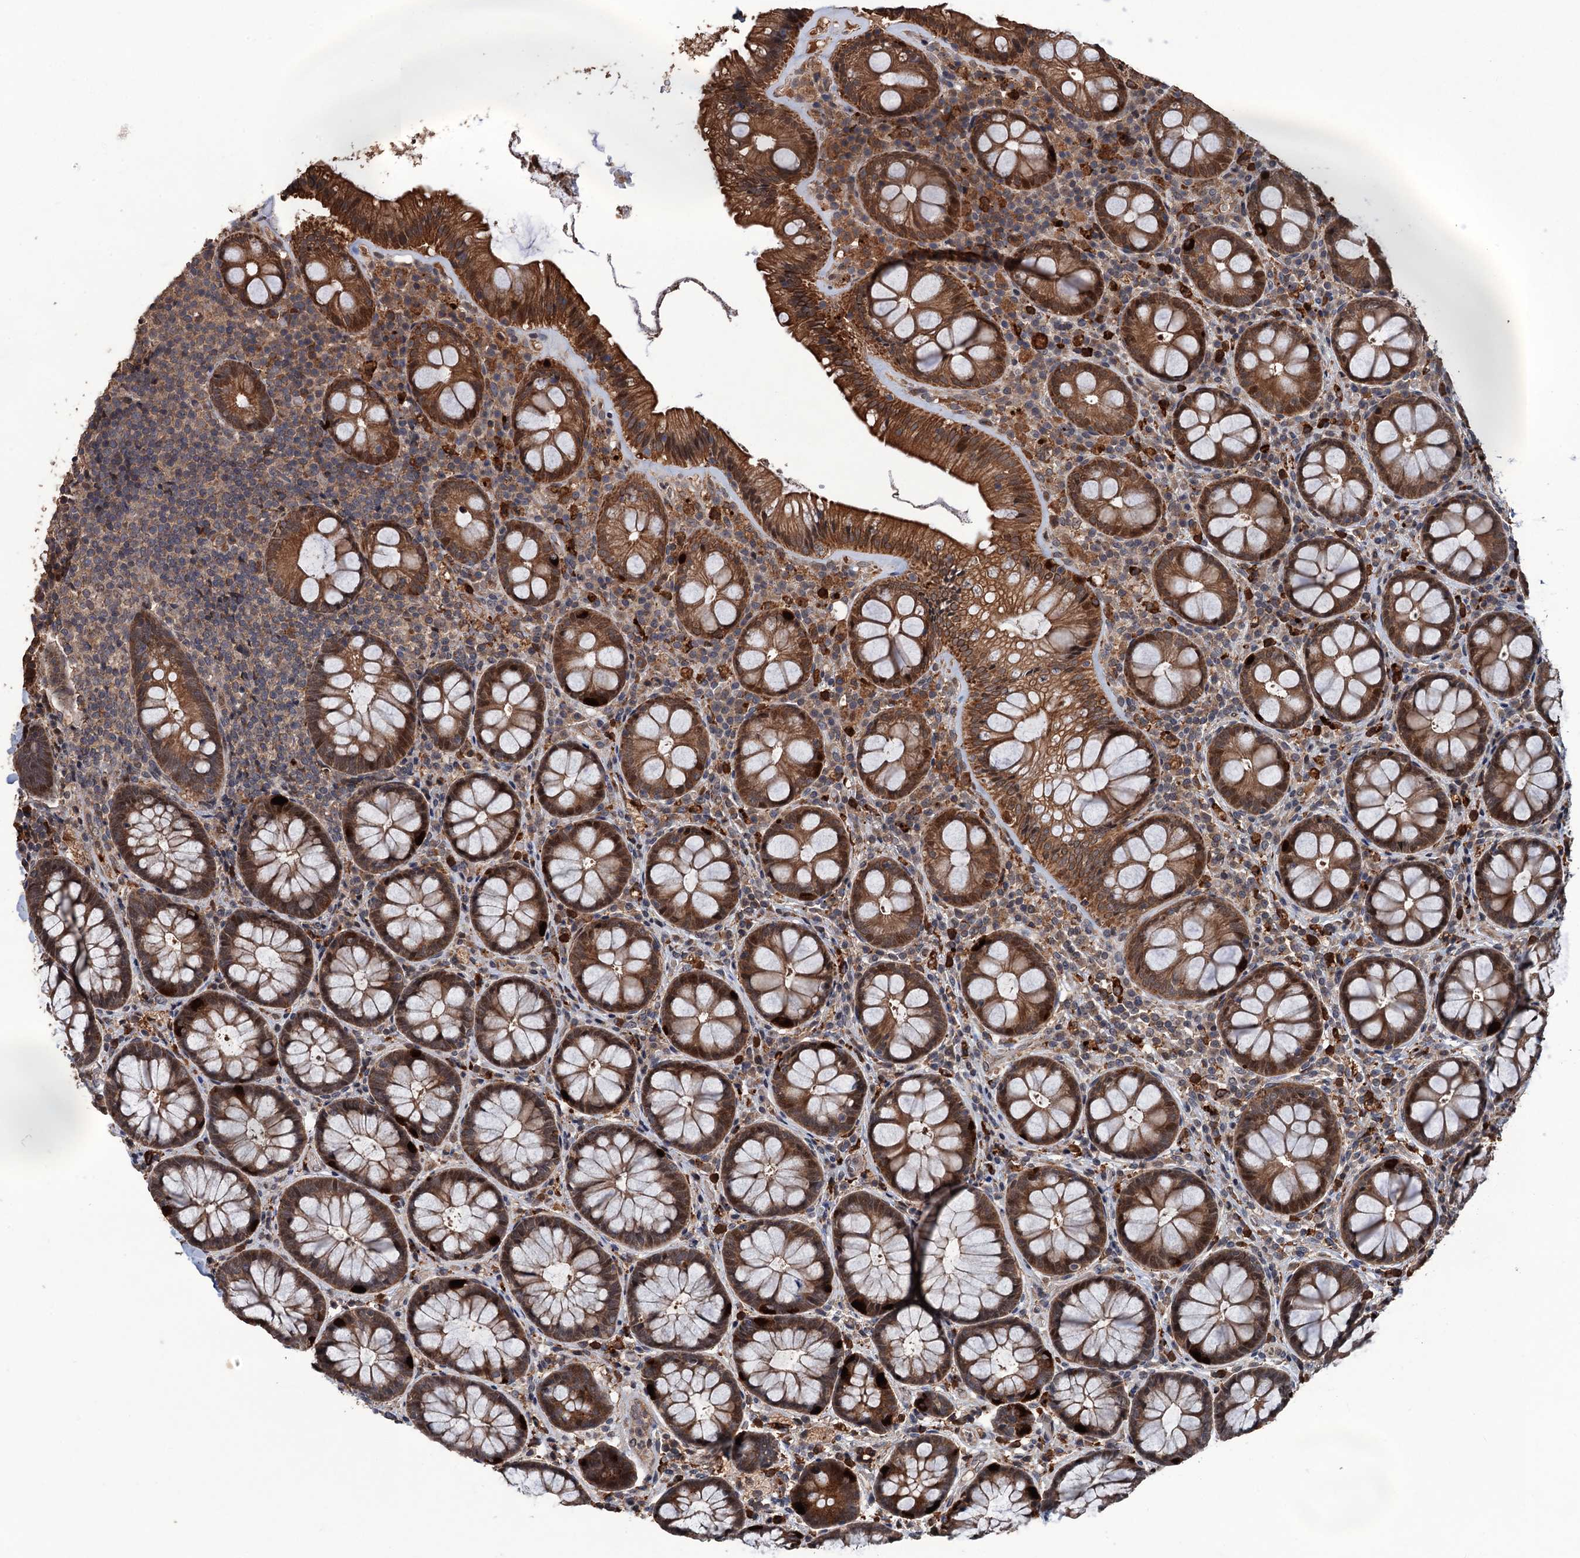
{"staining": {"intensity": "strong", "quantity": ">75%", "location": "cytoplasmic/membranous,nuclear"}, "tissue": "rectum", "cell_type": "Glandular cells", "image_type": "normal", "snomed": [{"axis": "morphology", "description": "Normal tissue, NOS"}, {"axis": "topography", "description": "Rectum"}], "caption": "About >75% of glandular cells in normal human rectum reveal strong cytoplasmic/membranous,nuclear protein positivity as visualized by brown immunohistochemical staining.", "gene": "ZNF438", "patient": {"sex": "male", "age": 83}}